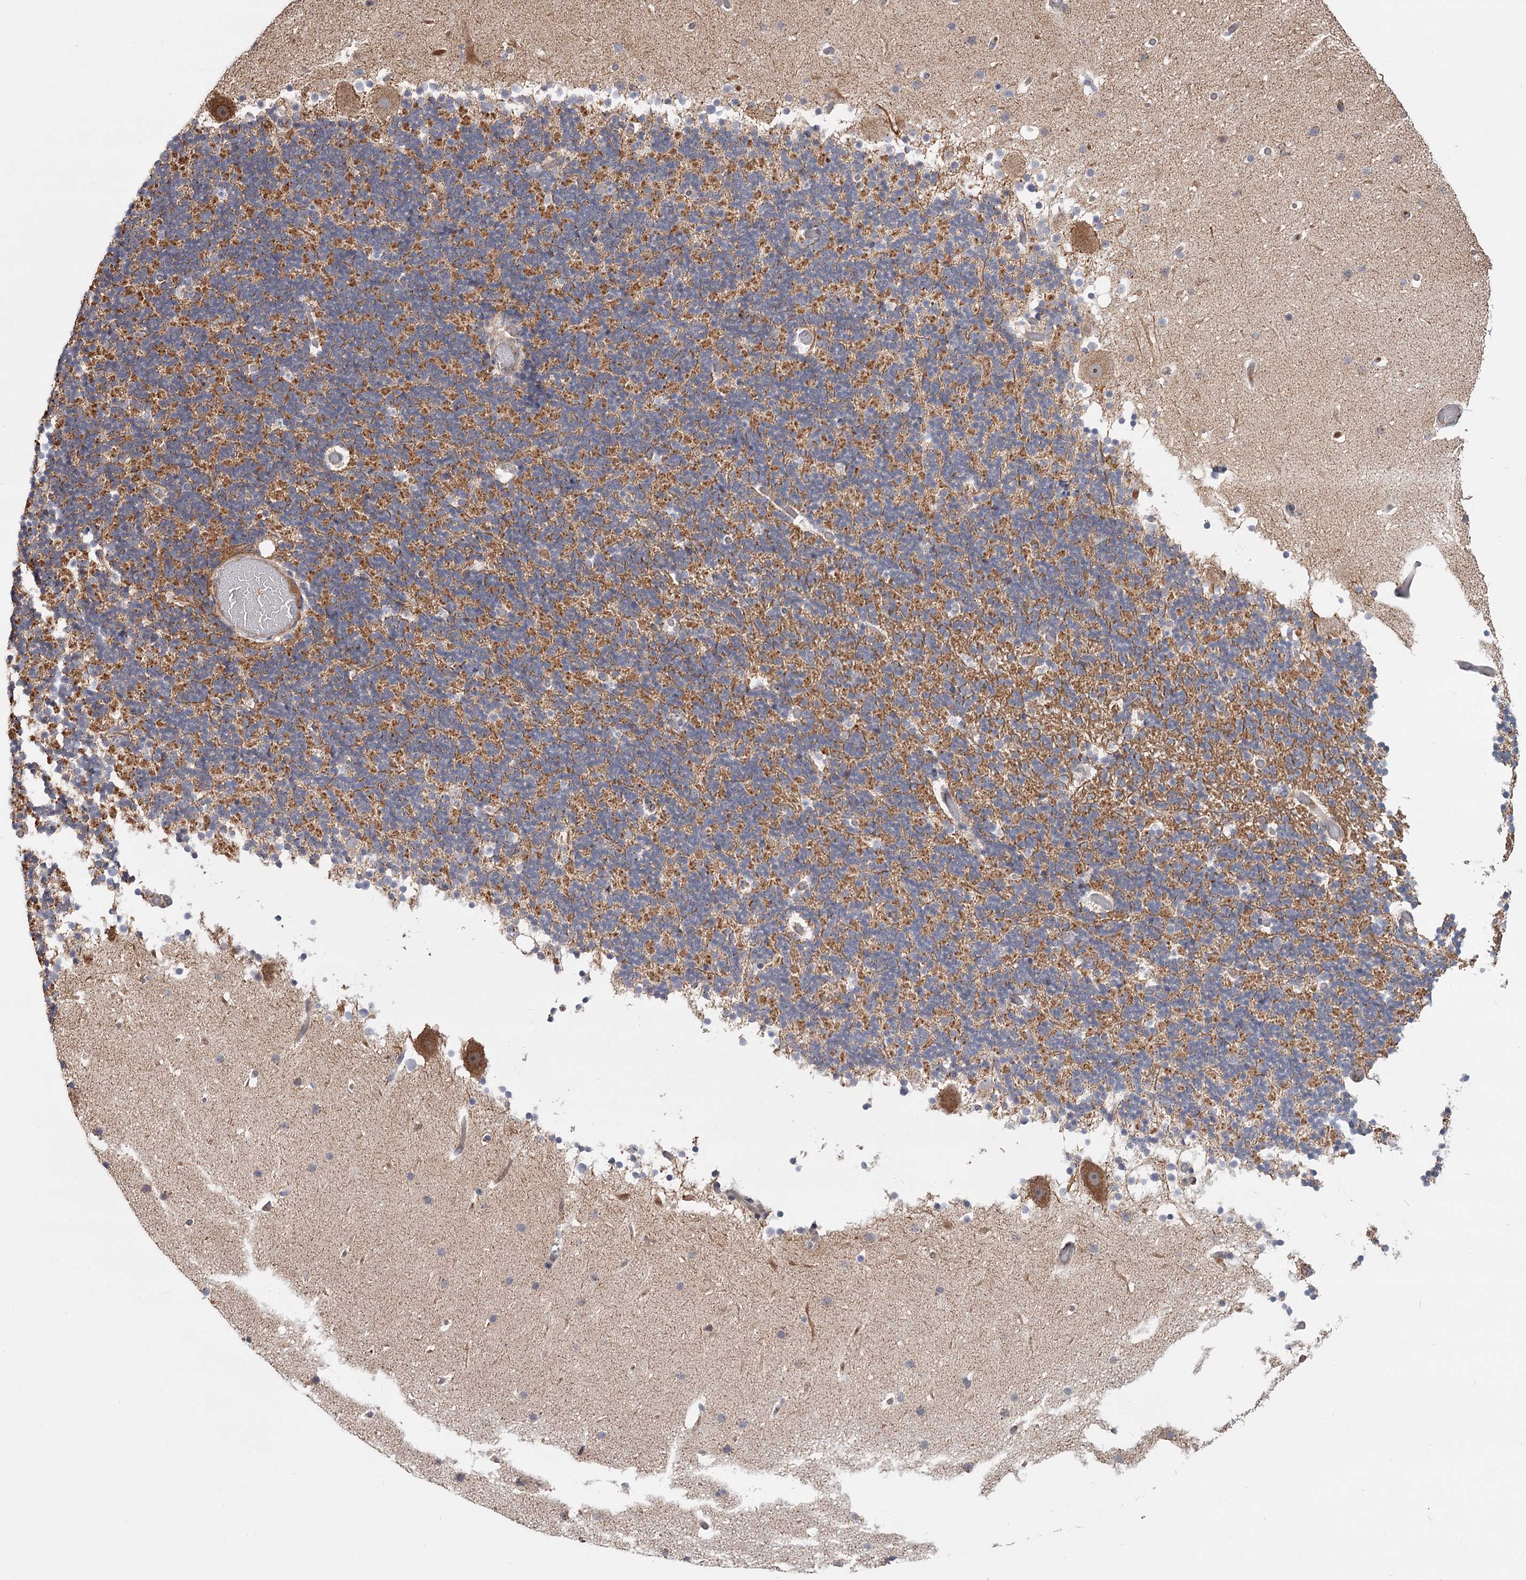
{"staining": {"intensity": "moderate", "quantity": "25%-75%", "location": "cytoplasmic/membranous"}, "tissue": "cerebellum", "cell_type": "Cells in granular layer", "image_type": "normal", "snomed": [{"axis": "morphology", "description": "Normal tissue, NOS"}, {"axis": "topography", "description": "Cerebellum"}], "caption": "Immunohistochemistry micrograph of normal cerebellum: cerebellum stained using IHC reveals medium levels of moderate protein expression localized specifically in the cytoplasmic/membranous of cells in granular layer, appearing as a cytoplasmic/membranous brown color.", "gene": "CDC123", "patient": {"sex": "male", "age": 57}}